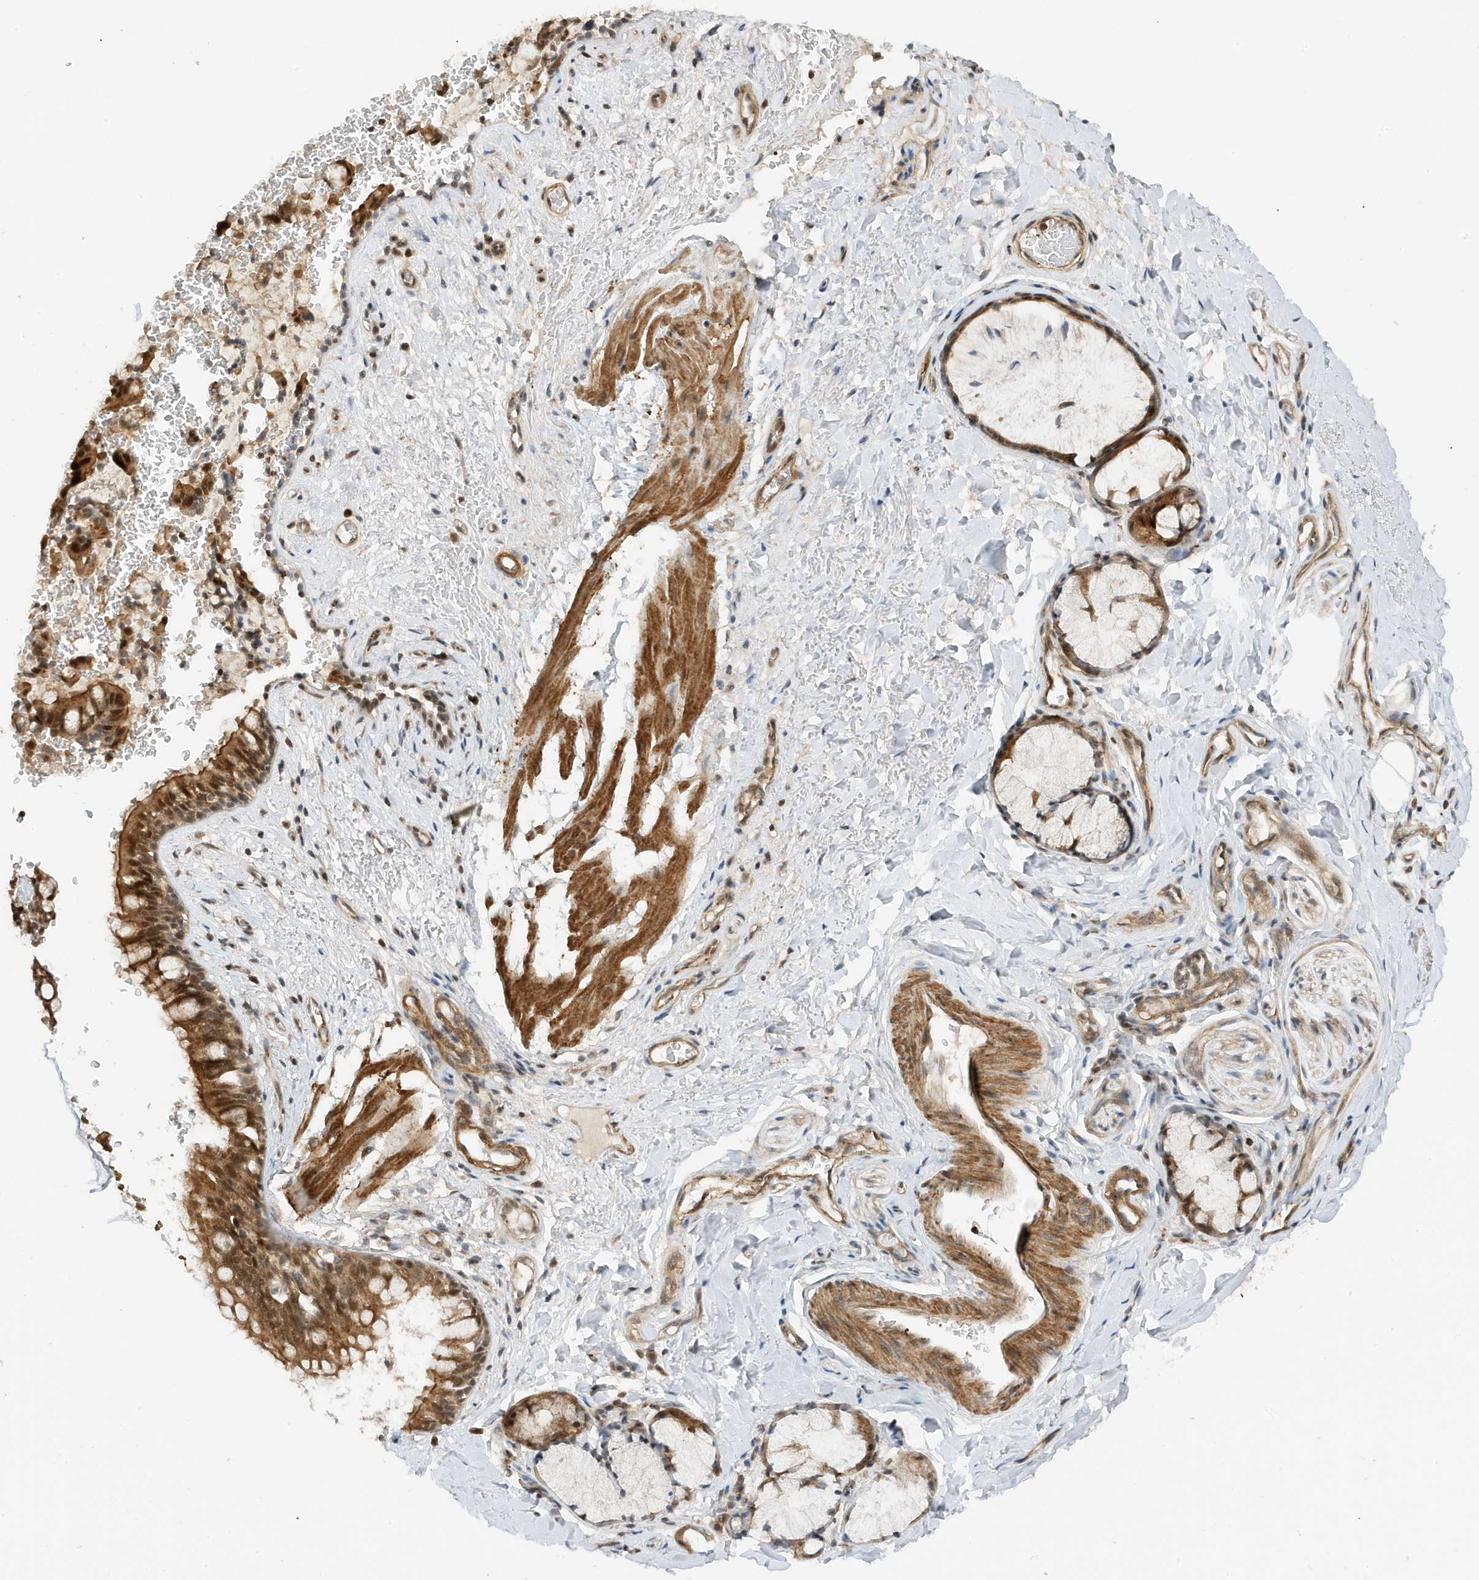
{"staining": {"intensity": "strong", "quantity": "25%-75%", "location": "cytoplasmic/membranous,nuclear"}, "tissue": "bronchus", "cell_type": "Respiratory epithelial cells", "image_type": "normal", "snomed": [{"axis": "morphology", "description": "Normal tissue, NOS"}, {"axis": "topography", "description": "Cartilage tissue"}, {"axis": "topography", "description": "Bronchus"}], "caption": "Bronchus stained with a protein marker shows strong staining in respiratory epithelial cells.", "gene": "MAST3", "patient": {"sex": "female", "age": 36}}